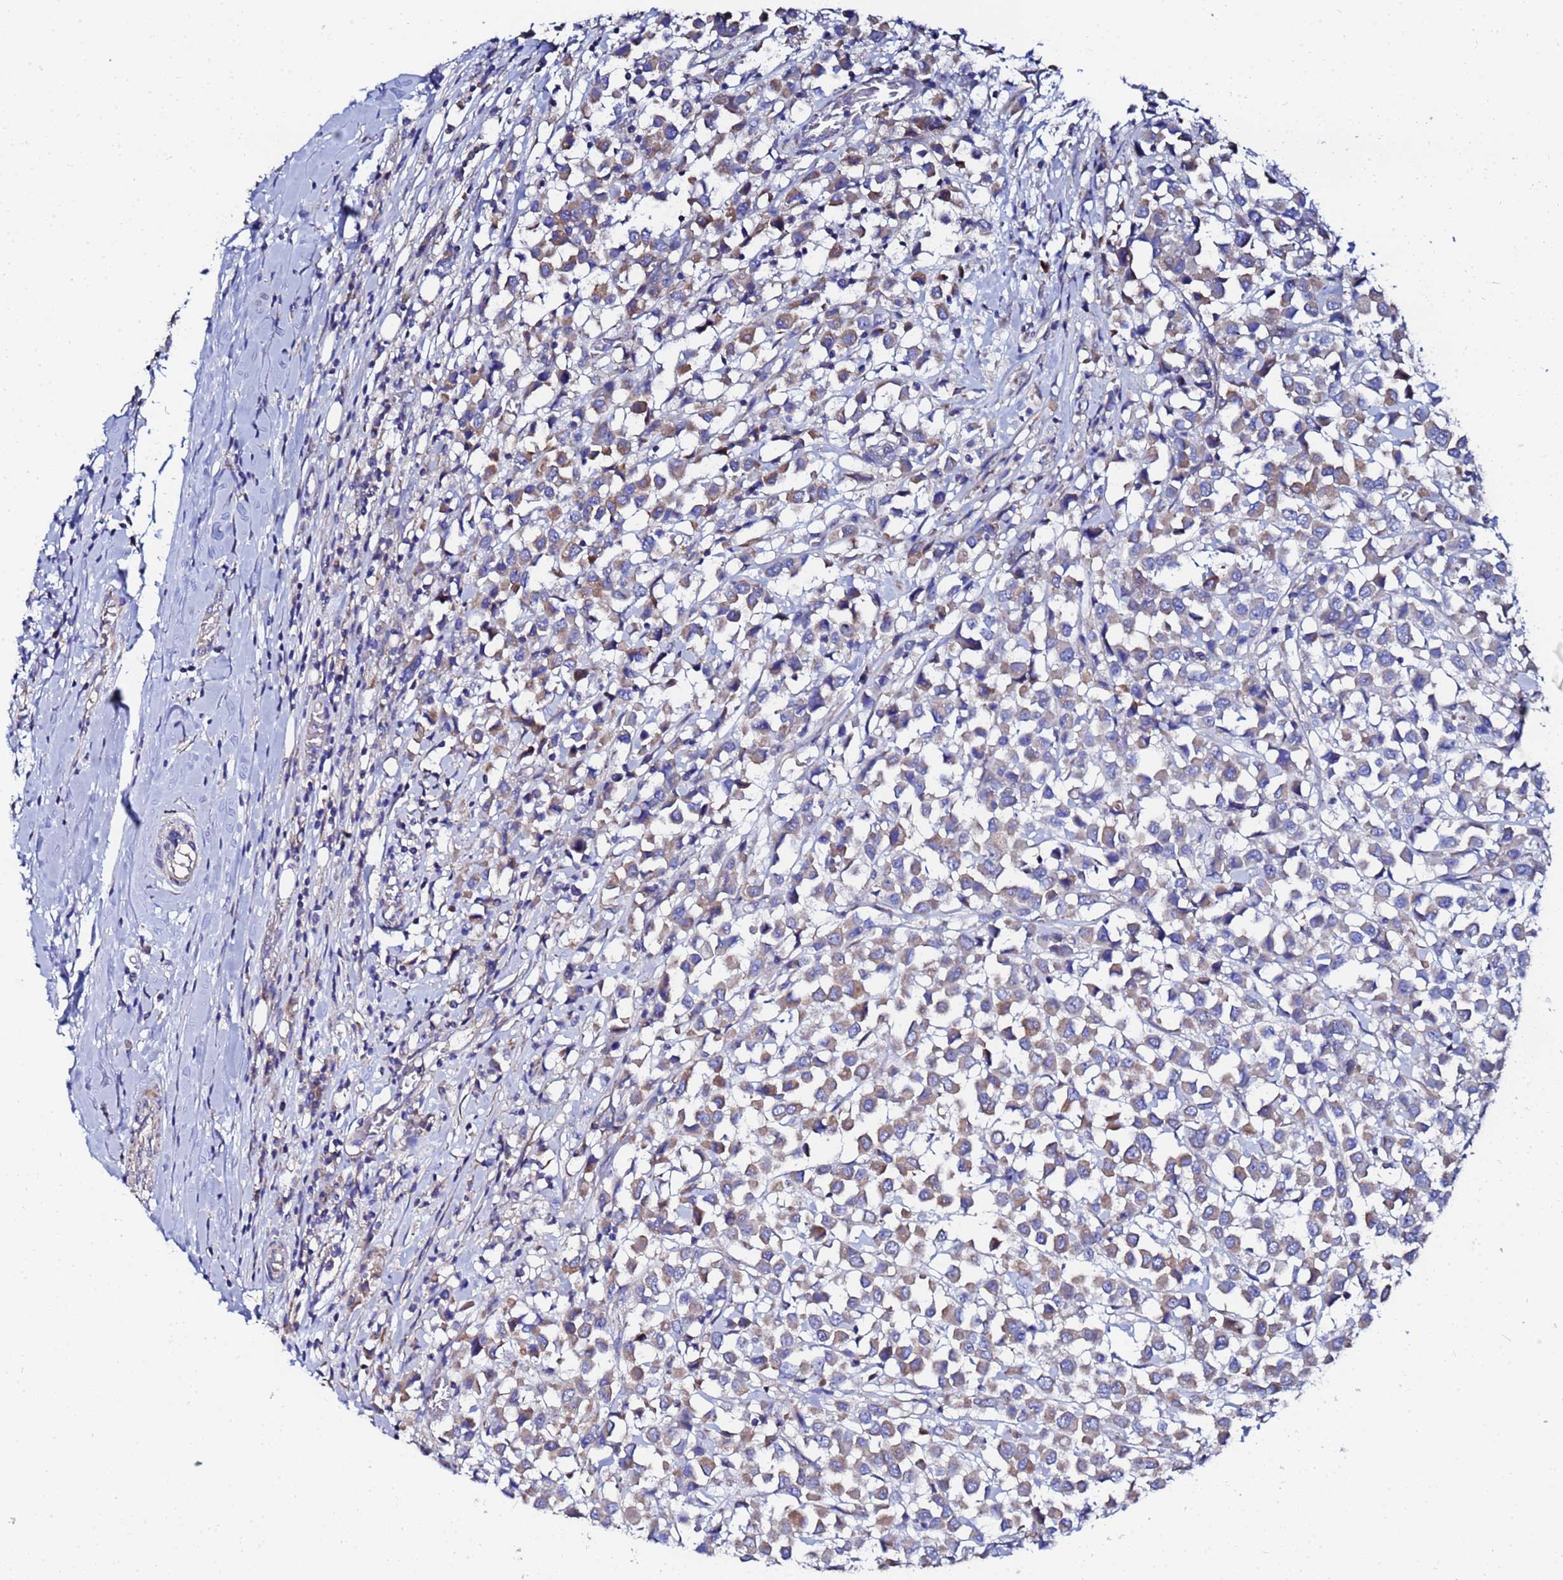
{"staining": {"intensity": "weak", "quantity": "25%-75%", "location": "cytoplasmic/membranous"}, "tissue": "breast cancer", "cell_type": "Tumor cells", "image_type": "cancer", "snomed": [{"axis": "morphology", "description": "Duct carcinoma"}, {"axis": "topography", "description": "Breast"}], "caption": "High-power microscopy captured an immunohistochemistry image of breast infiltrating ductal carcinoma, revealing weak cytoplasmic/membranous positivity in approximately 25%-75% of tumor cells.", "gene": "FAHD2A", "patient": {"sex": "female", "age": 61}}